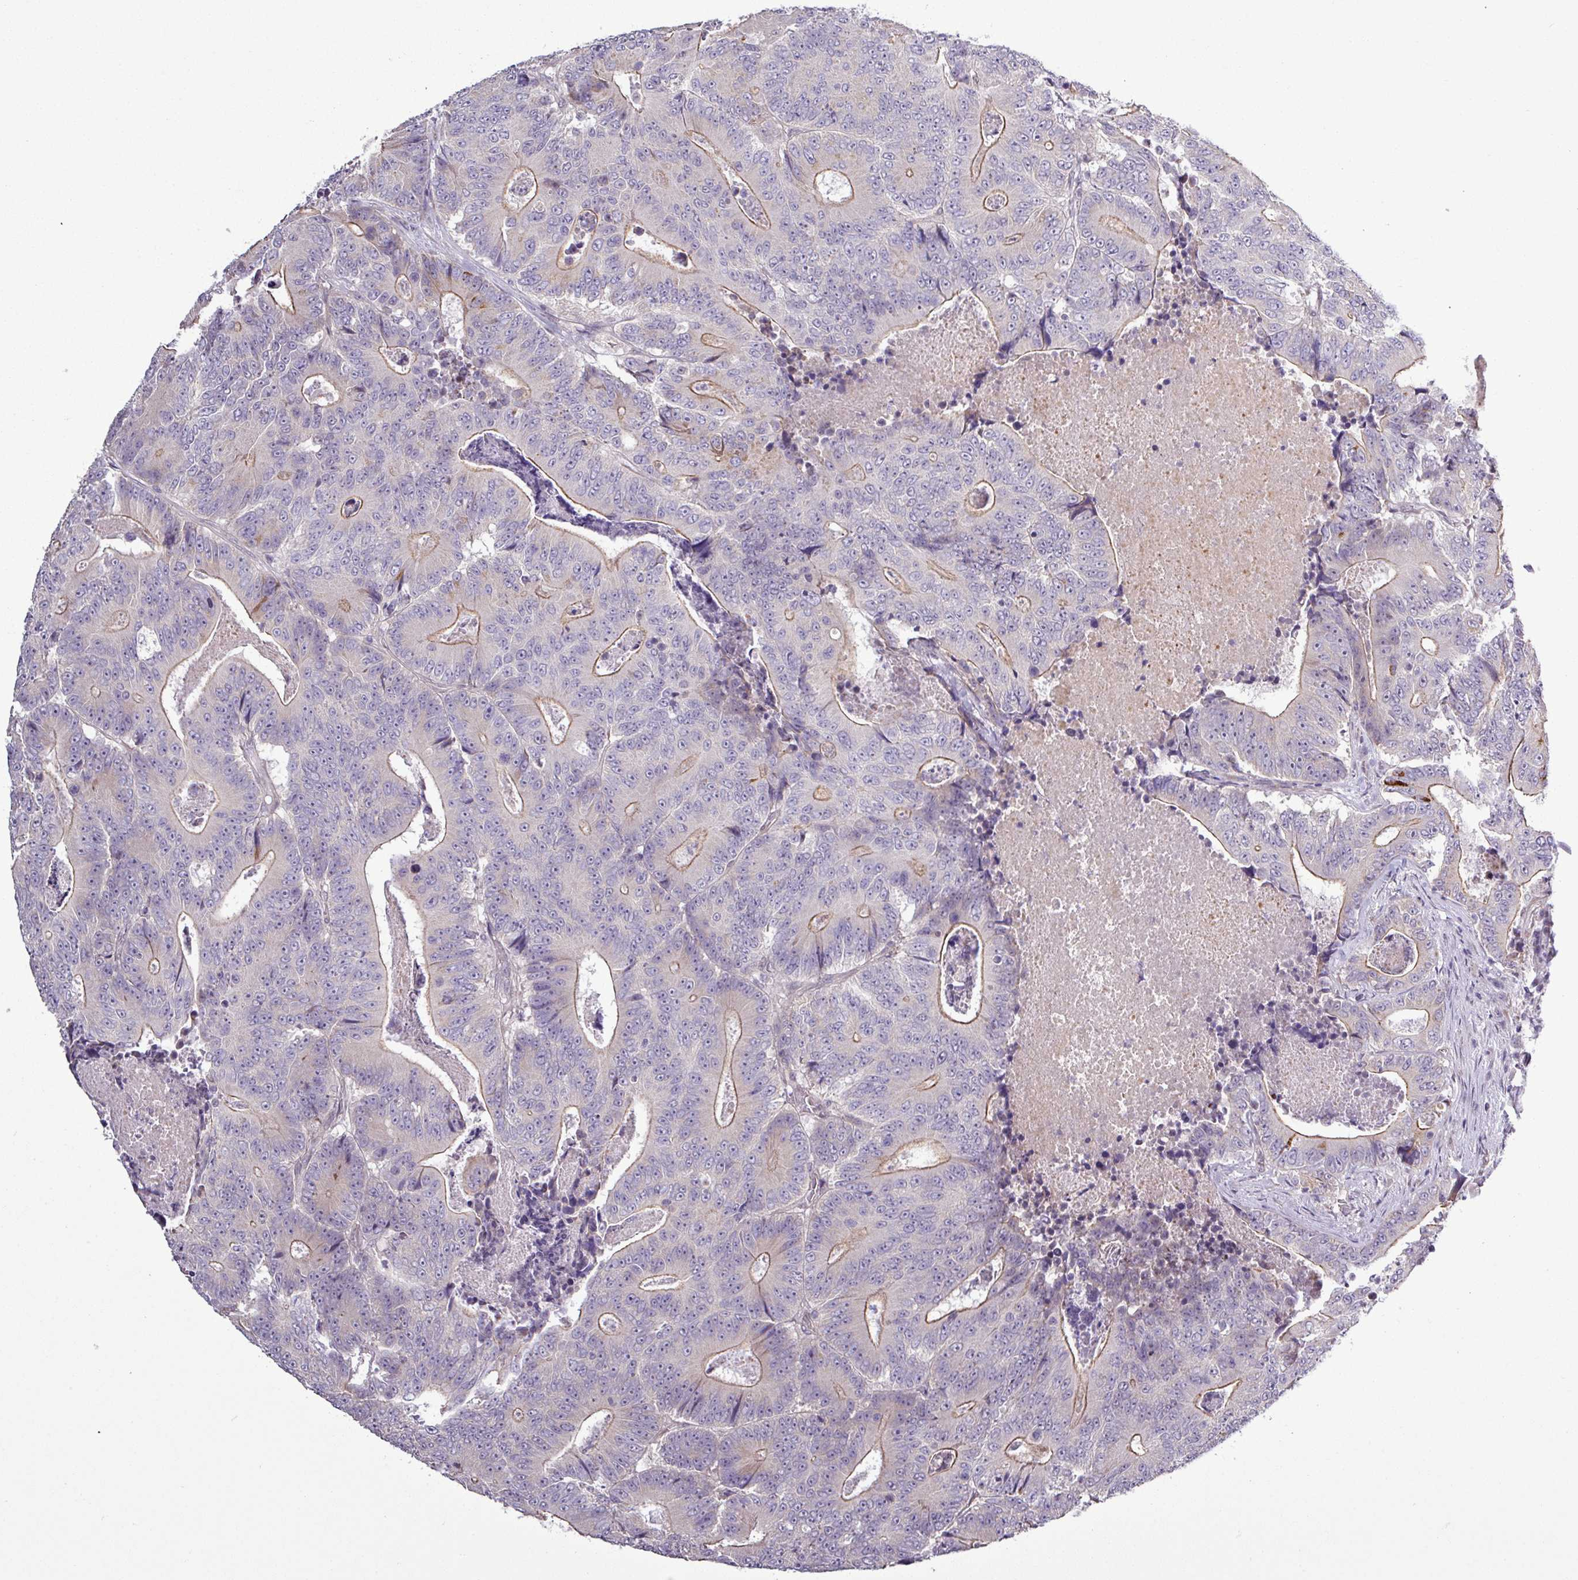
{"staining": {"intensity": "weak", "quantity": "<25%", "location": "cytoplasmic/membranous"}, "tissue": "colorectal cancer", "cell_type": "Tumor cells", "image_type": "cancer", "snomed": [{"axis": "morphology", "description": "Adenocarcinoma, NOS"}, {"axis": "topography", "description": "Colon"}], "caption": "Adenocarcinoma (colorectal) was stained to show a protein in brown. There is no significant positivity in tumor cells.", "gene": "GPT2", "patient": {"sex": "male", "age": 83}}